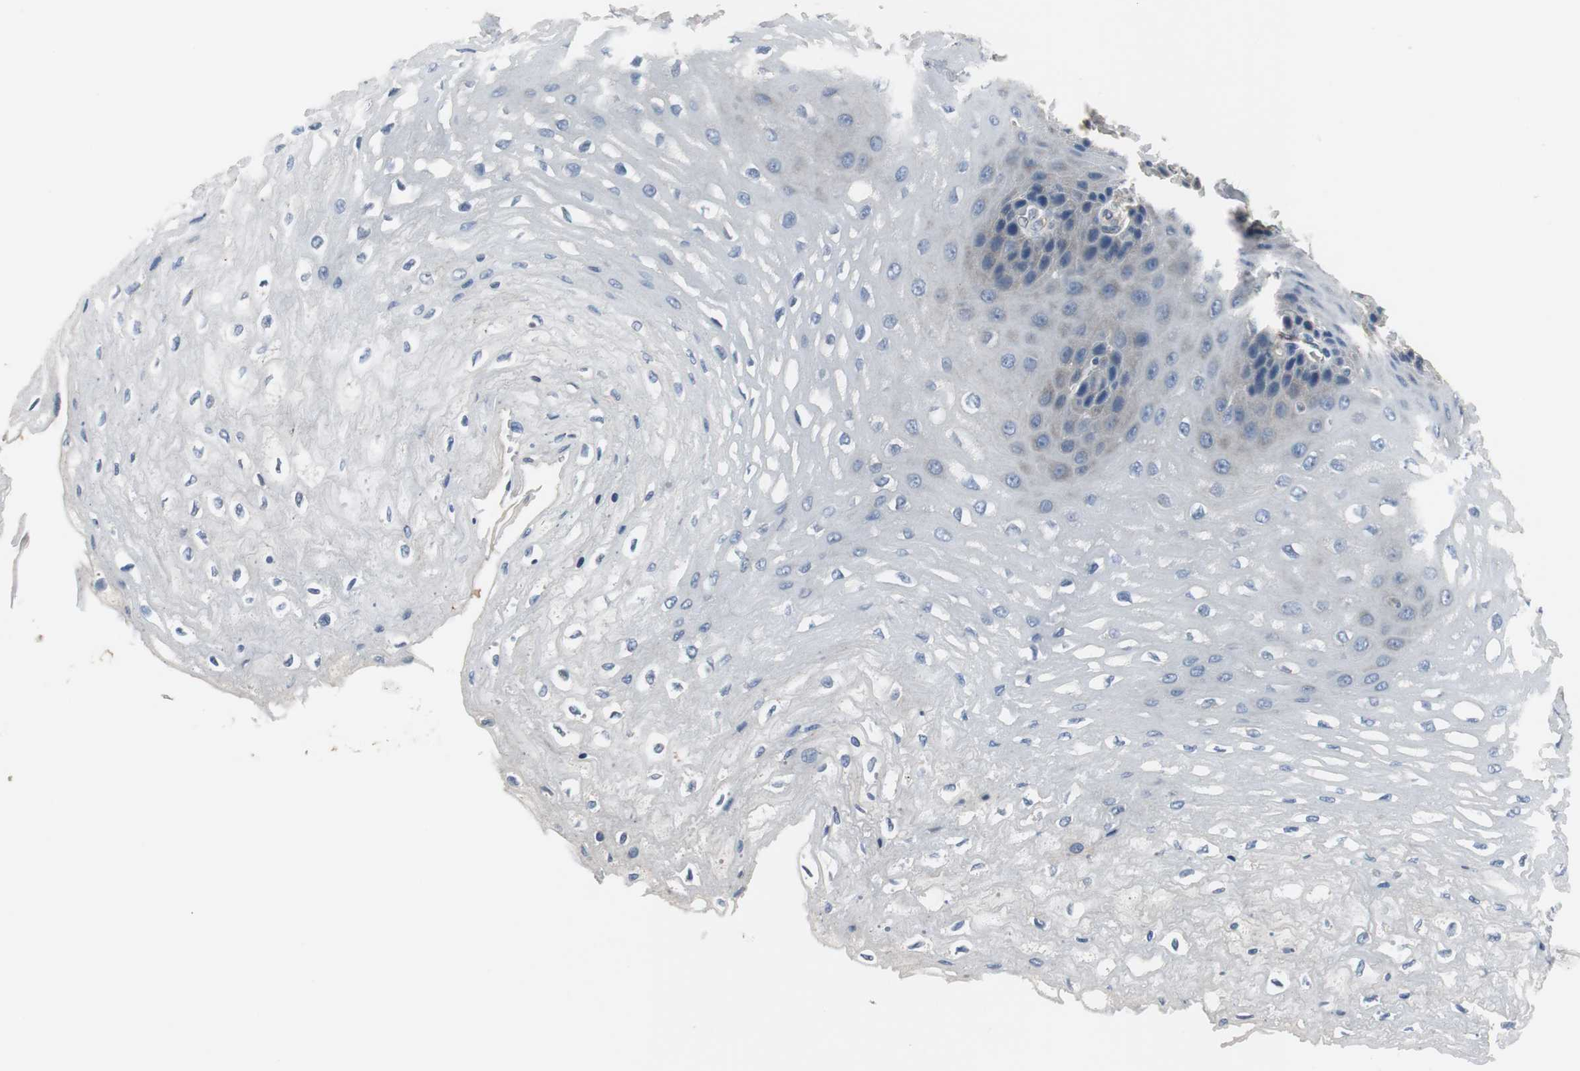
{"staining": {"intensity": "negative", "quantity": "none", "location": "none"}, "tissue": "esophagus", "cell_type": "Squamous epithelial cells", "image_type": "normal", "snomed": [{"axis": "morphology", "description": "Normal tissue, NOS"}, {"axis": "topography", "description": "Esophagus"}], "caption": "The photomicrograph exhibits no staining of squamous epithelial cells in normal esophagus.", "gene": "MTIF2", "patient": {"sex": "female", "age": 72}}